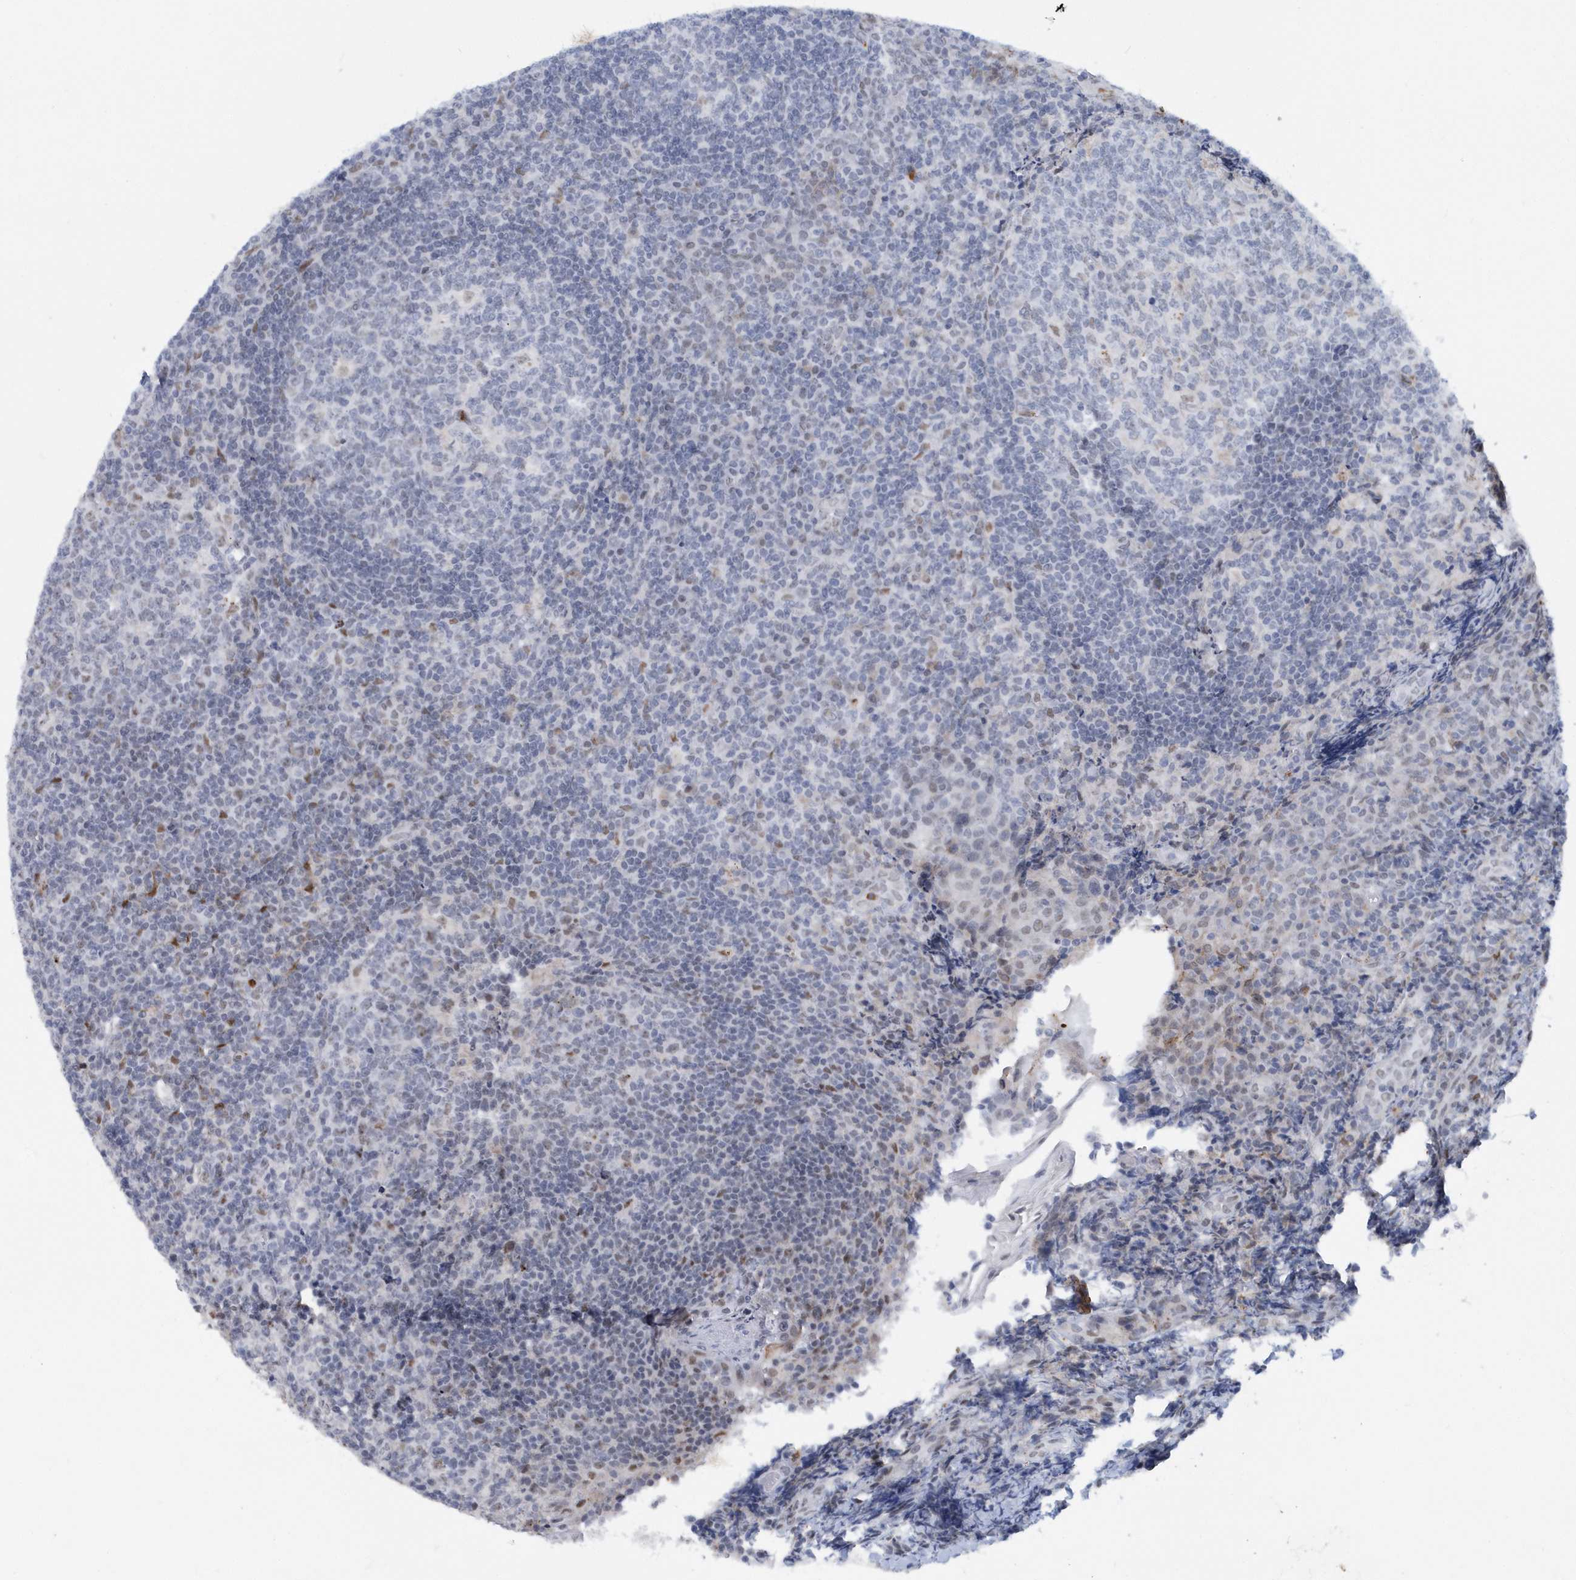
{"staining": {"intensity": "negative", "quantity": "none", "location": "none"}, "tissue": "tonsil", "cell_type": "Germinal center cells", "image_type": "normal", "snomed": [{"axis": "morphology", "description": "Normal tissue, NOS"}, {"axis": "topography", "description": "Tonsil"}], "caption": "The photomicrograph demonstrates no significant expression in germinal center cells of tonsil. Nuclei are stained in blue.", "gene": "ASCL4", "patient": {"sex": "female", "age": 19}}